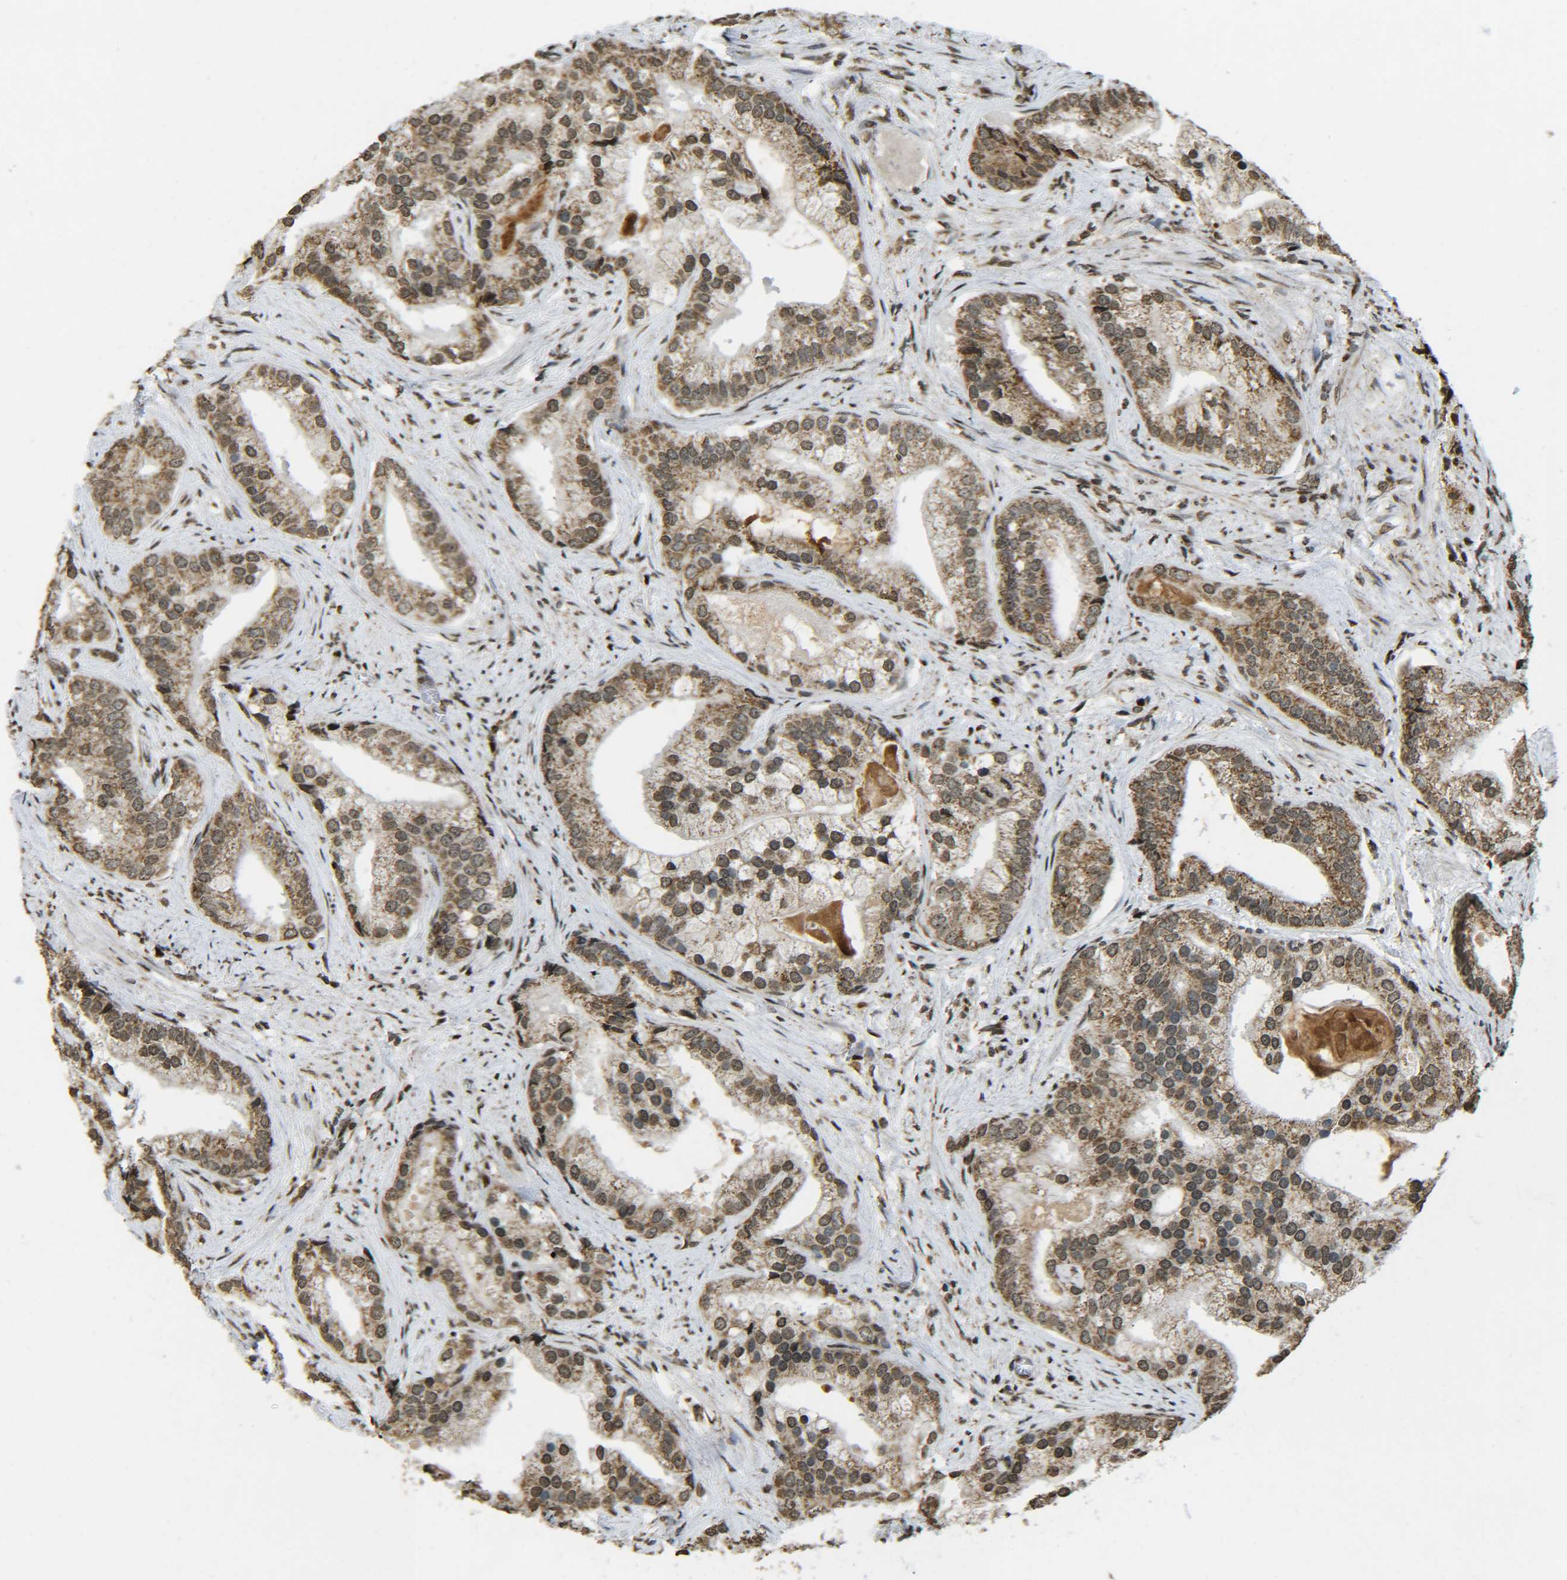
{"staining": {"intensity": "moderate", "quantity": ">75%", "location": "cytoplasmic/membranous,nuclear"}, "tissue": "prostate cancer", "cell_type": "Tumor cells", "image_type": "cancer", "snomed": [{"axis": "morphology", "description": "Adenocarcinoma, Low grade"}, {"axis": "topography", "description": "Prostate"}], "caption": "Immunohistochemistry (IHC) of prostate cancer exhibits medium levels of moderate cytoplasmic/membranous and nuclear staining in about >75% of tumor cells.", "gene": "NEUROG2", "patient": {"sex": "male", "age": 71}}